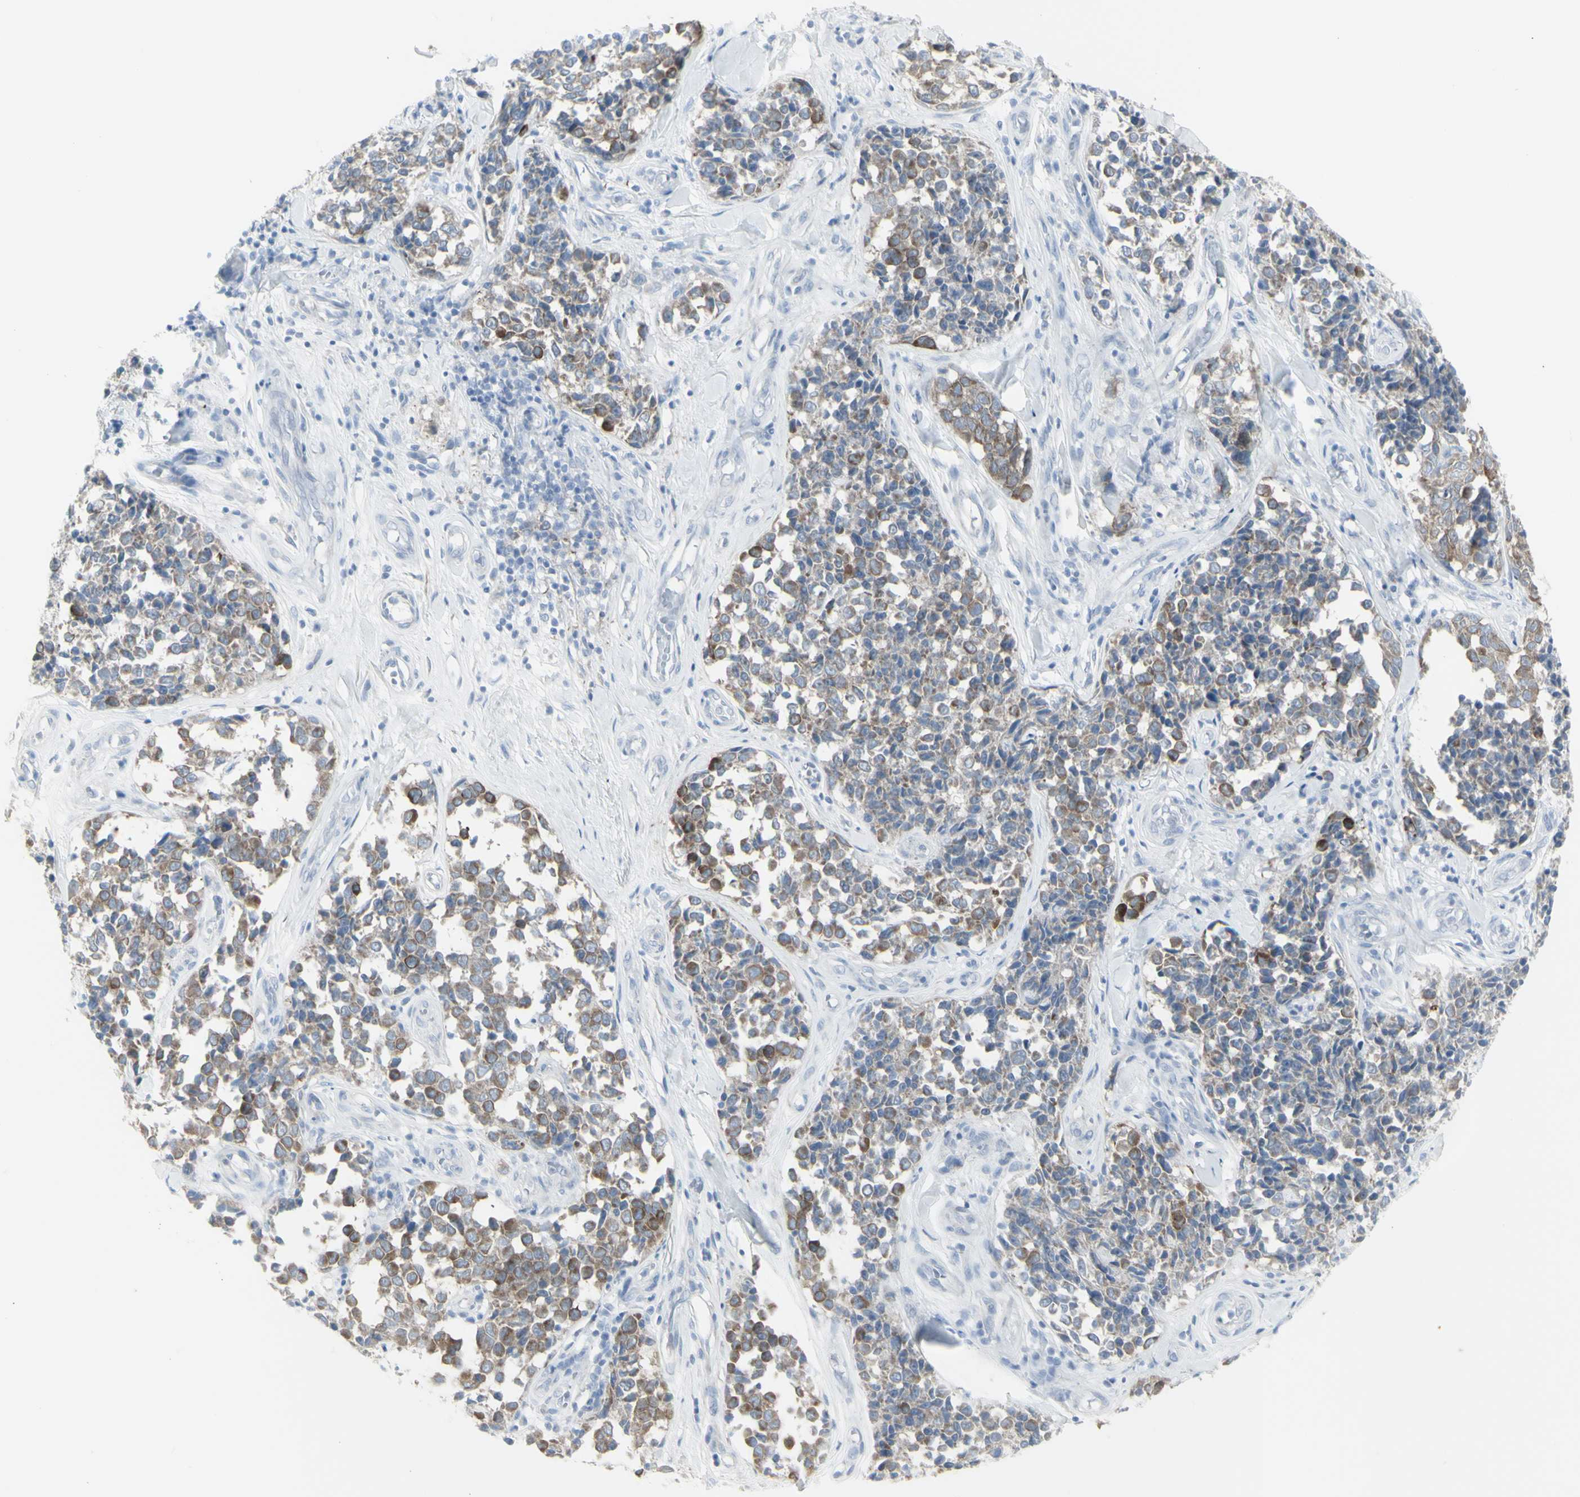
{"staining": {"intensity": "weak", "quantity": "25%-75%", "location": "cytoplasmic/membranous"}, "tissue": "melanoma", "cell_type": "Tumor cells", "image_type": "cancer", "snomed": [{"axis": "morphology", "description": "Malignant melanoma, NOS"}, {"axis": "topography", "description": "Skin"}], "caption": "Immunohistochemistry (IHC) photomicrograph of human malignant melanoma stained for a protein (brown), which shows low levels of weak cytoplasmic/membranous positivity in approximately 25%-75% of tumor cells.", "gene": "ENSG00000198211", "patient": {"sex": "female", "age": 64}}